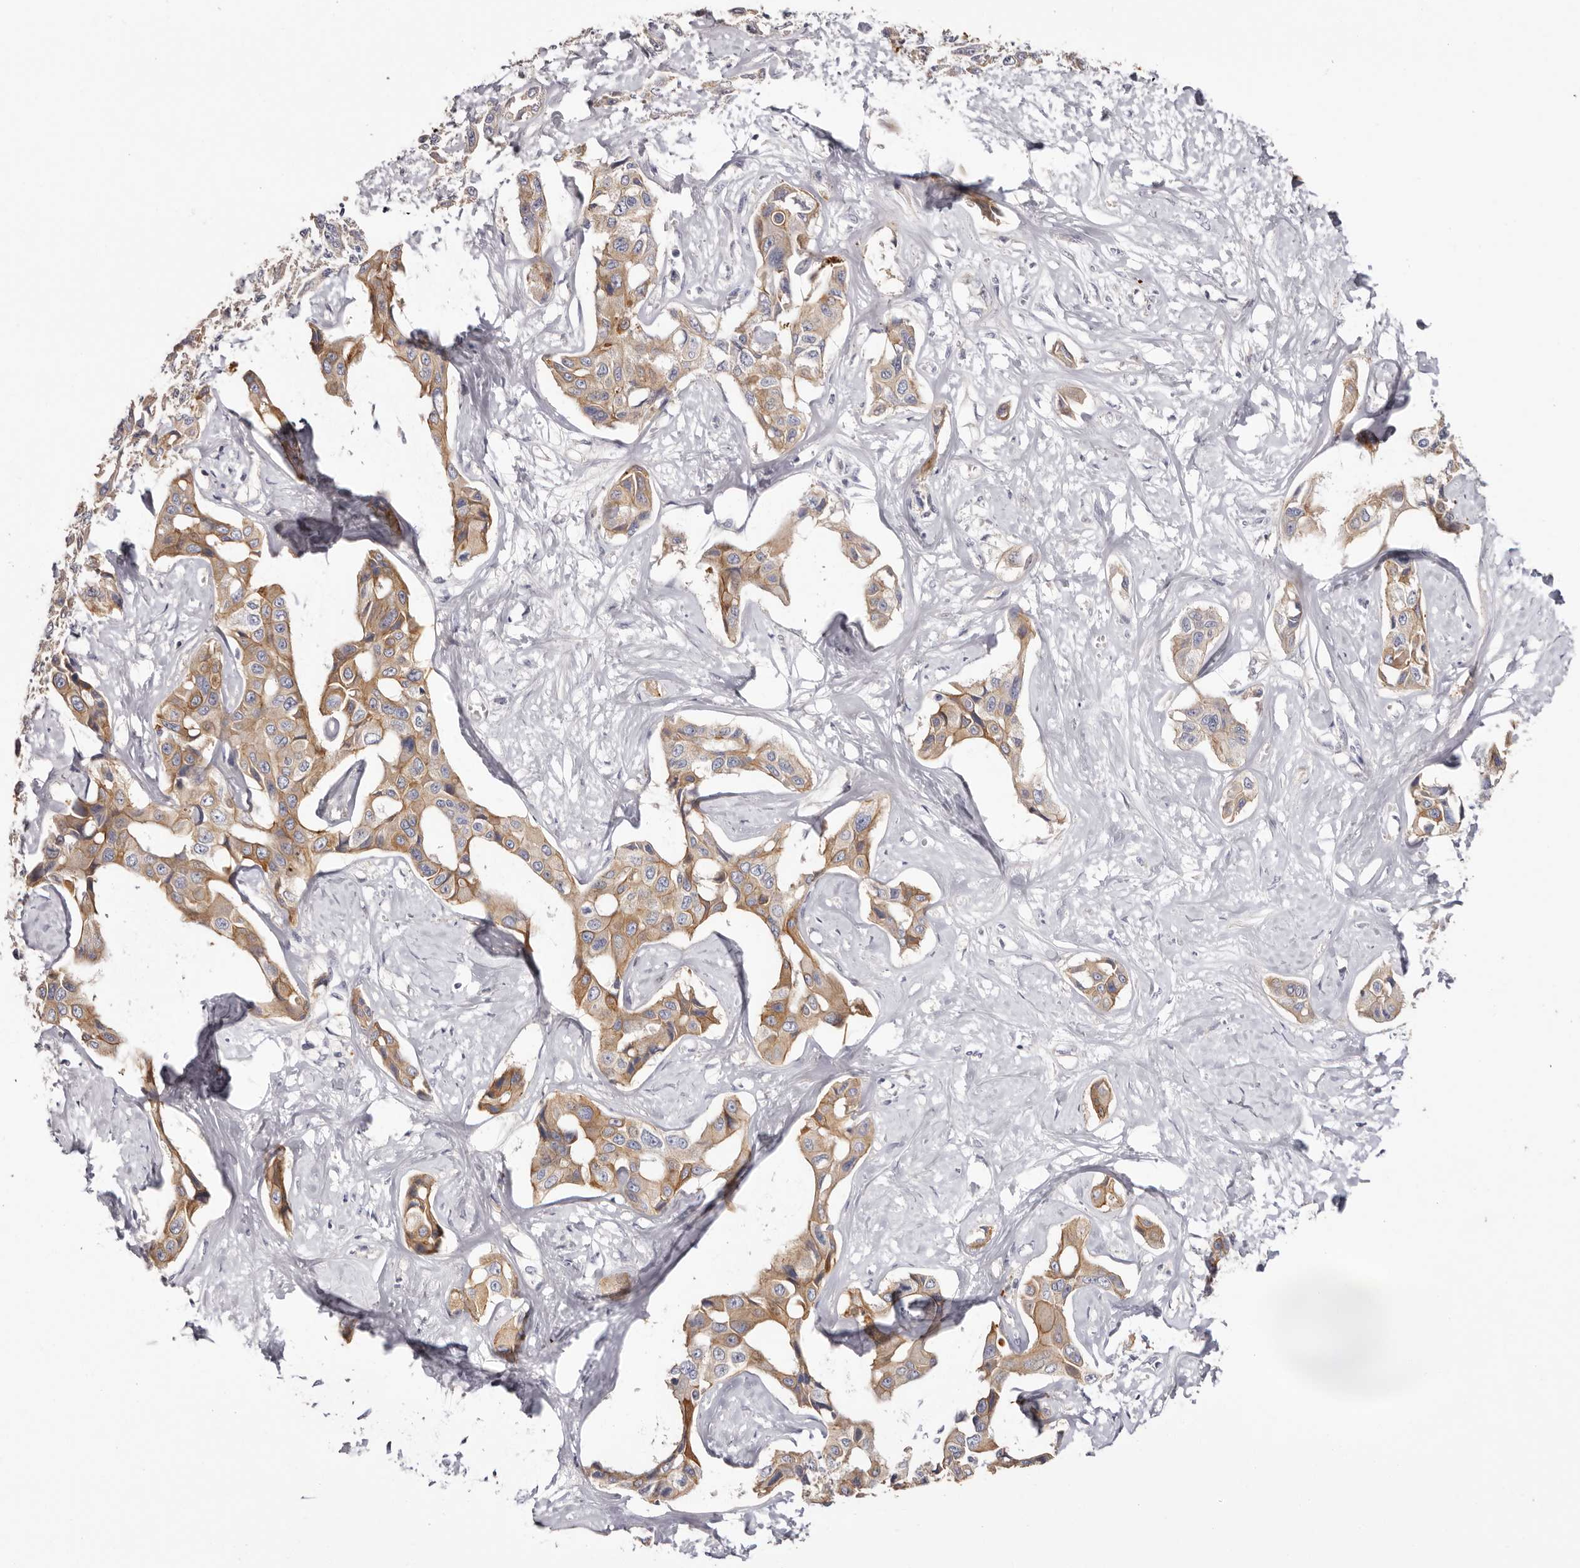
{"staining": {"intensity": "moderate", "quantity": ">75%", "location": "cytoplasmic/membranous"}, "tissue": "liver cancer", "cell_type": "Tumor cells", "image_type": "cancer", "snomed": [{"axis": "morphology", "description": "Cholangiocarcinoma"}, {"axis": "topography", "description": "Liver"}], "caption": "Tumor cells show medium levels of moderate cytoplasmic/membranous positivity in approximately >75% of cells in liver cancer (cholangiocarcinoma).", "gene": "STK16", "patient": {"sex": "male", "age": 59}}